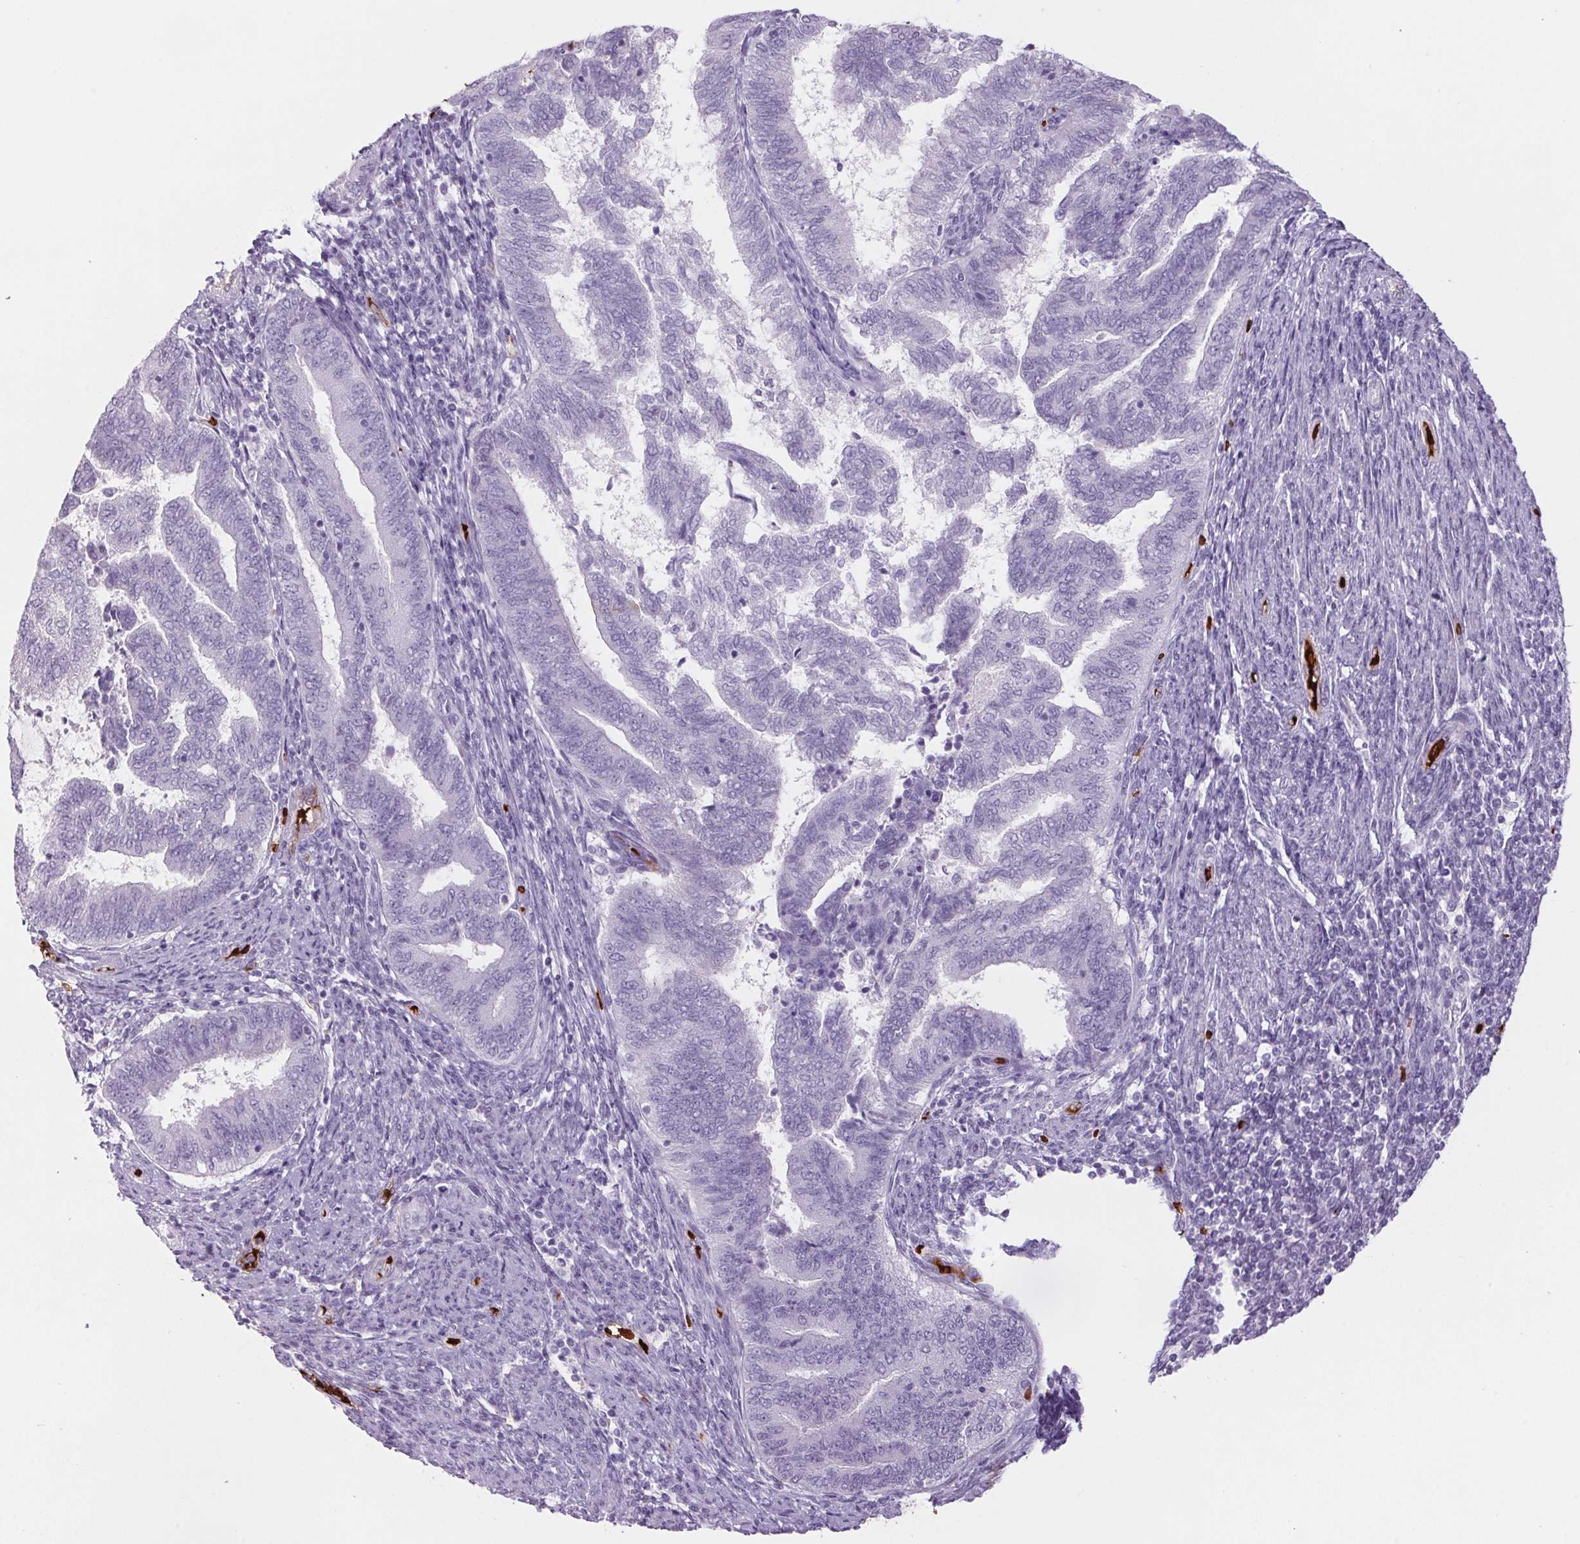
{"staining": {"intensity": "negative", "quantity": "none", "location": "none"}, "tissue": "endometrial cancer", "cell_type": "Tumor cells", "image_type": "cancer", "snomed": [{"axis": "morphology", "description": "Adenocarcinoma, NOS"}, {"axis": "topography", "description": "Endometrium"}], "caption": "High magnification brightfield microscopy of adenocarcinoma (endometrial) stained with DAB (brown) and counterstained with hematoxylin (blue): tumor cells show no significant staining. (DAB IHC visualized using brightfield microscopy, high magnification).", "gene": "HBQ1", "patient": {"sex": "female", "age": 65}}